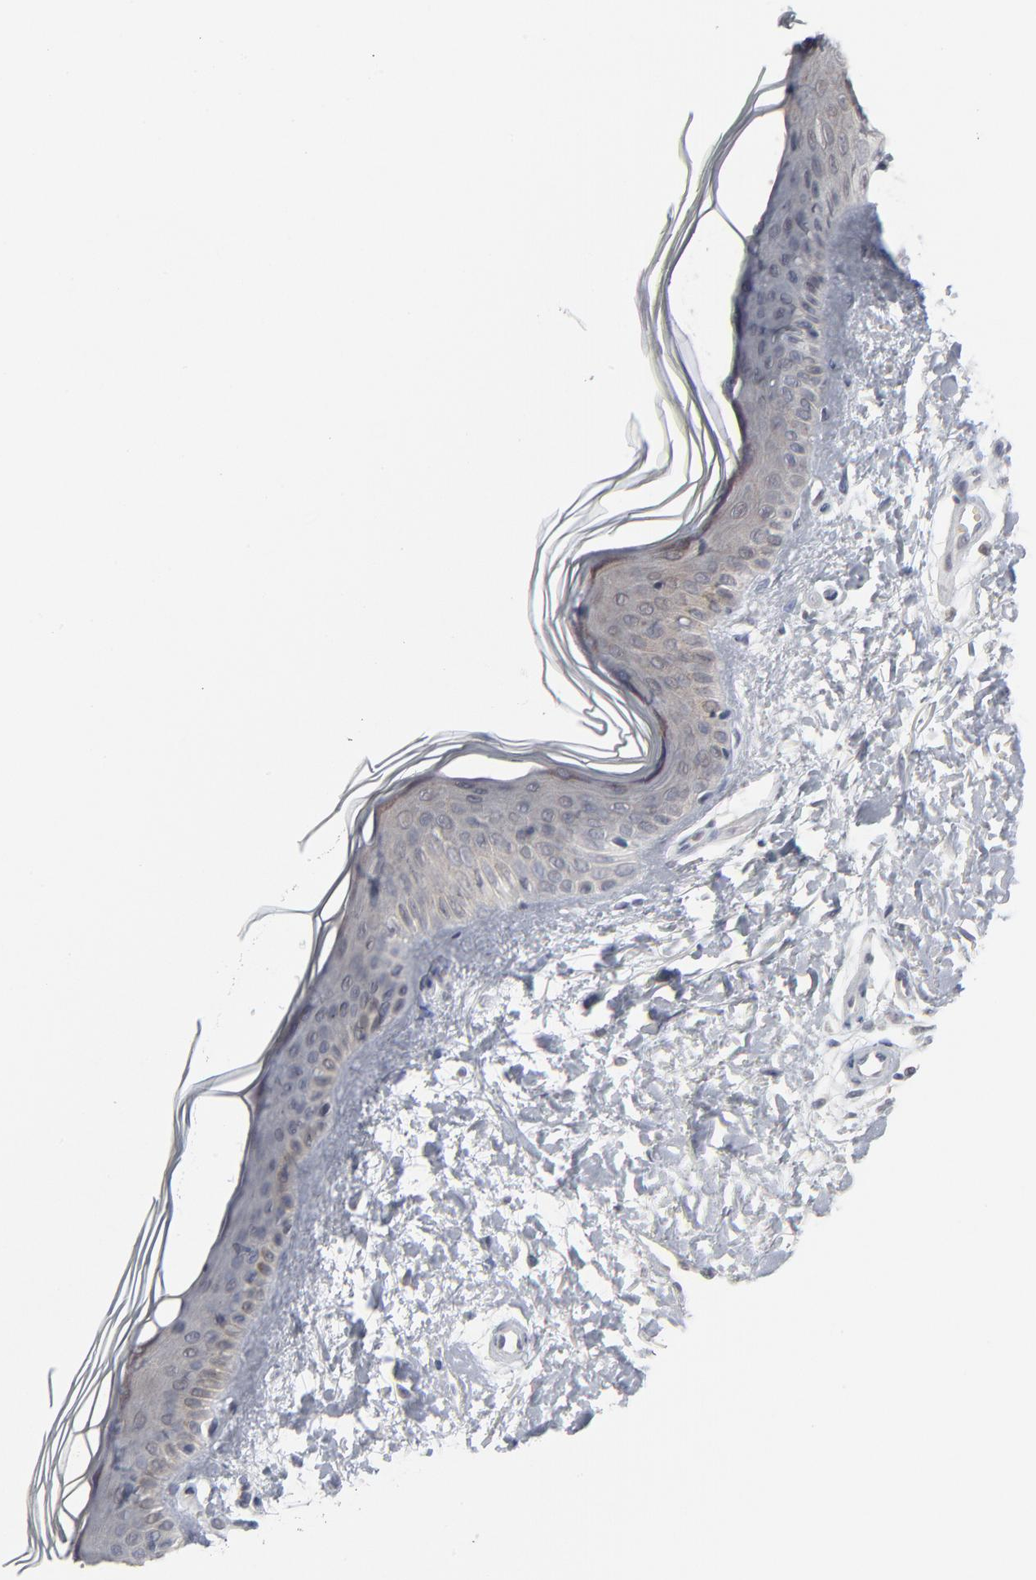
{"staining": {"intensity": "negative", "quantity": "none", "location": "none"}, "tissue": "skin", "cell_type": "Fibroblasts", "image_type": "normal", "snomed": [{"axis": "morphology", "description": "Normal tissue, NOS"}, {"axis": "topography", "description": "Skin"}], "caption": "High power microscopy histopathology image of an immunohistochemistry (IHC) micrograph of unremarkable skin, revealing no significant expression in fibroblasts. The staining is performed using DAB brown chromogen with nuclei counter-stained in using hematoxylin.", "gene": "FOXN2", "patient": {"sex": "female", "age": 19}}